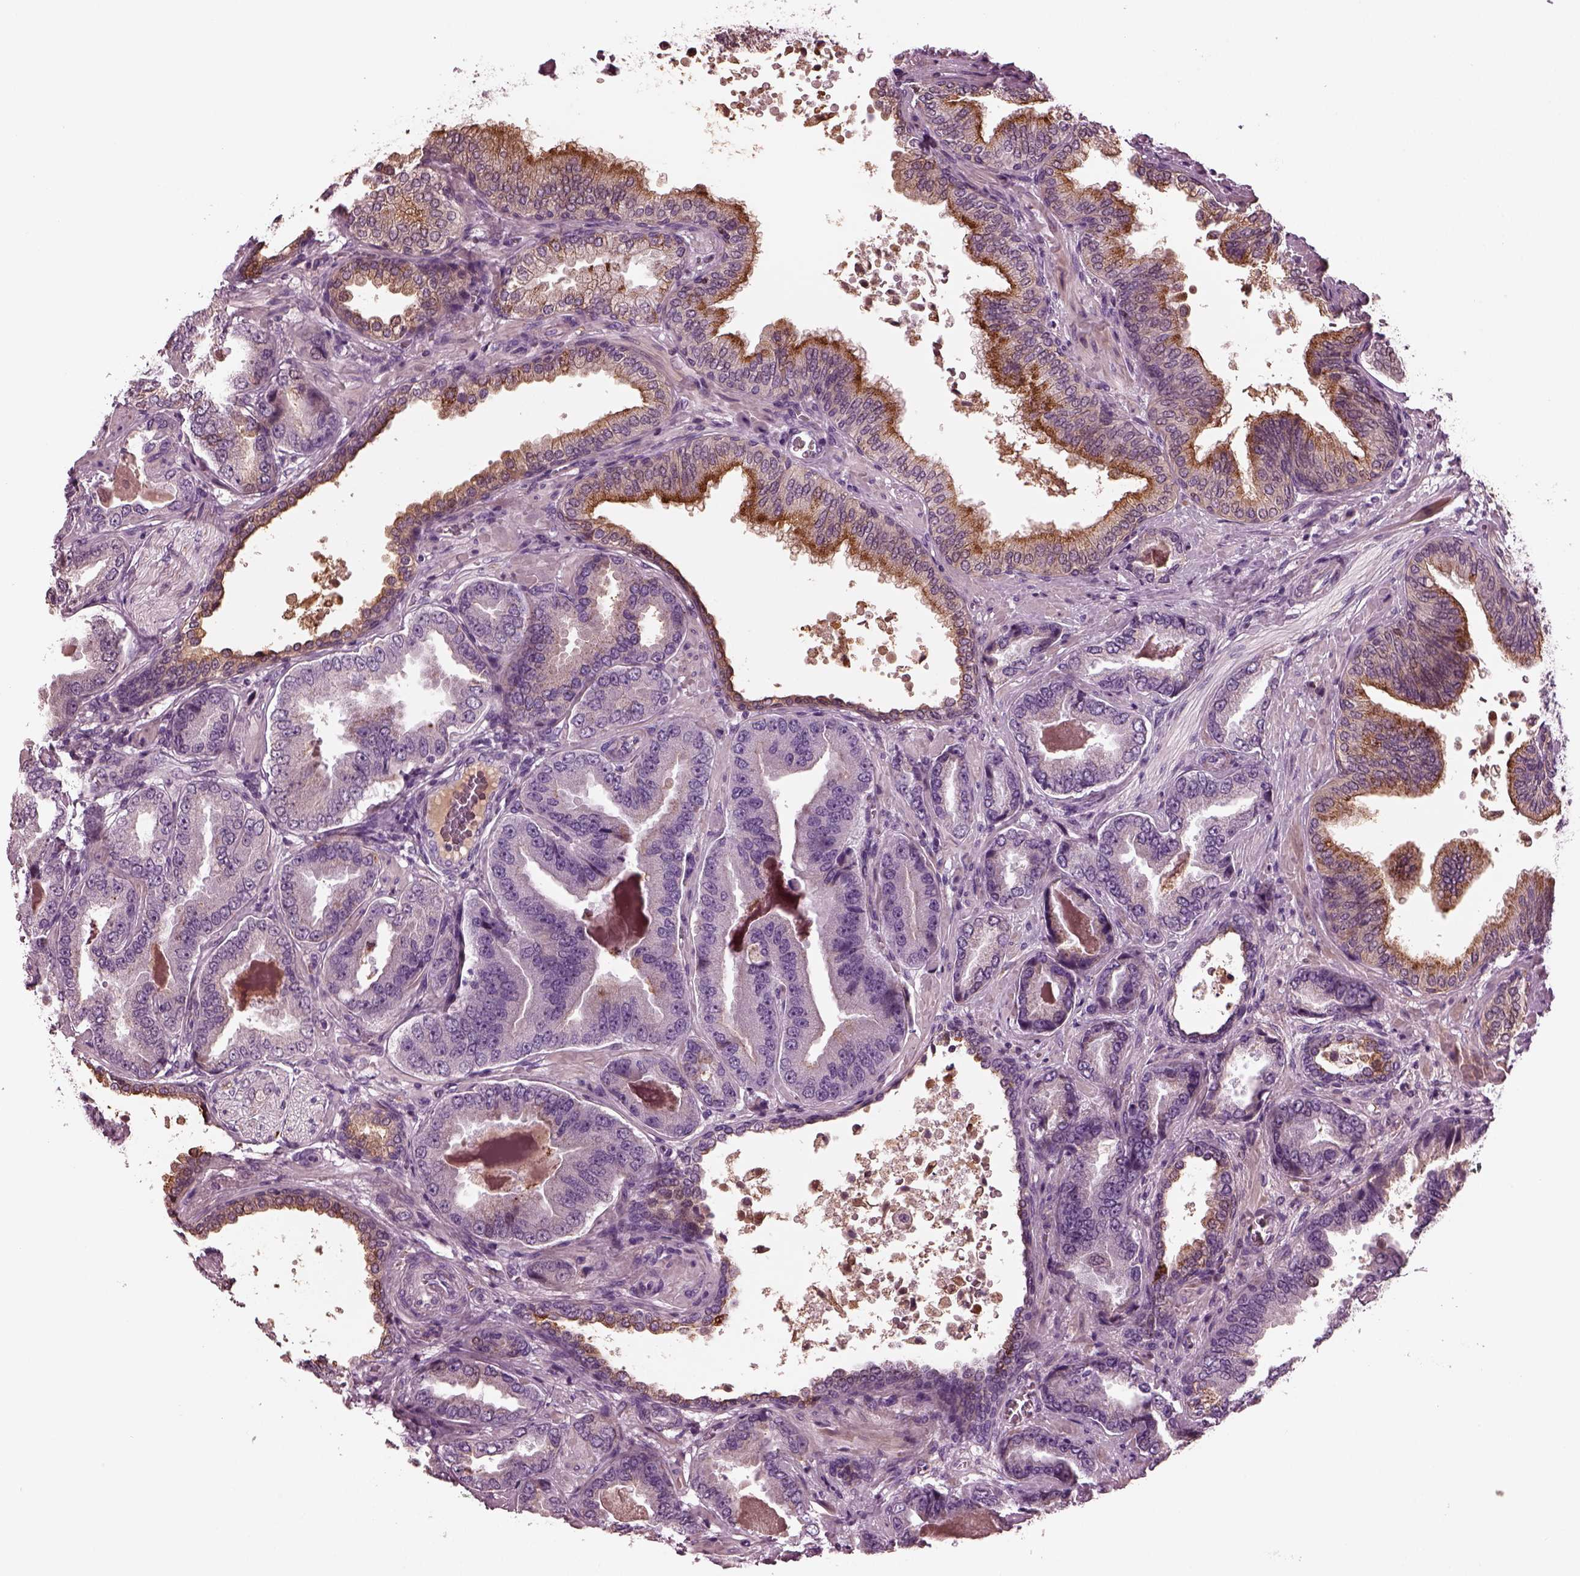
{"staining": {"intensity": "negative", "quantity": "none", "location": "none"}, "tissue": "prostate cancer", "cell_type": "Tumor cells", "image_type": "cancer", "snomed": [{"axis": "morphology", "description": "Adenocarcinoma, NOS"}, {"axis": "topography", "description": "Prostate"}], "caption": "Immunohistochemistry micrograph of neoplastic tissue: human prostate cancer stained with DAB displays no significant protein positivity in tumor cells. The staining was performed using DAB (3,3'-diaminobenzidine) to visualize the protein expression in brown, while the nuclei were stained in blue with hematoxylin (Magnification: 20x).", "gene": "GDF11", "patient": {"sex": "male", "age": 64}}